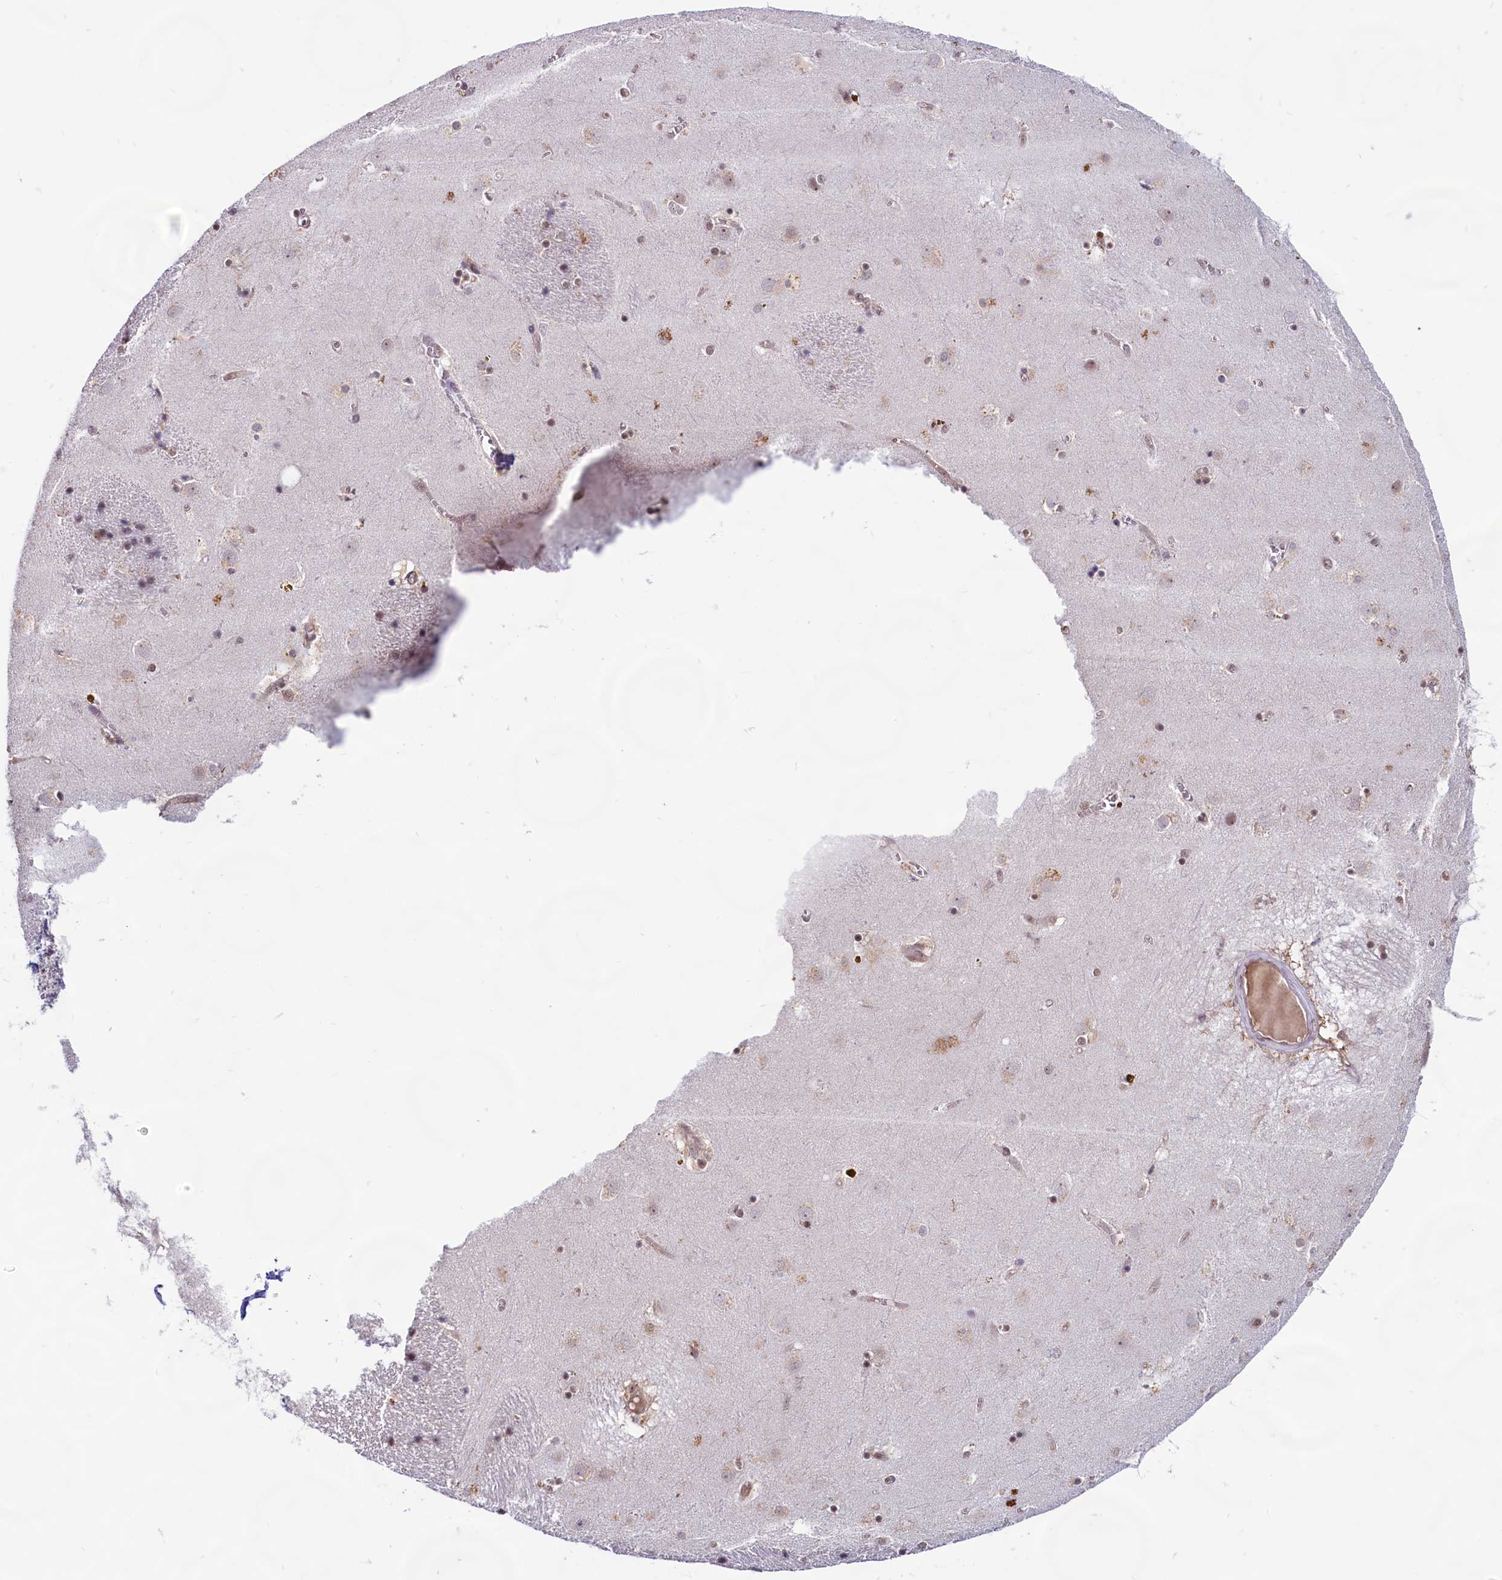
{"staining": {"intensity": "weak", "quantity": "<25%", "location": "cytoplasmic/membranous,nuclear"}, "tissue": "caudate", "cell_type": "Glial cells", "image_type": "normal", "snomed": [{"axis": "morphology", "description": "Normal tissue, NOS"}, {"axis": "topography", "description": "Lateral ventricle wall"}], "caption": "This is an IHC image of normal human caudate. There is no staining in glial cells.", "gene": "C1D", "patient": {"sex": "male", "age": 70}}